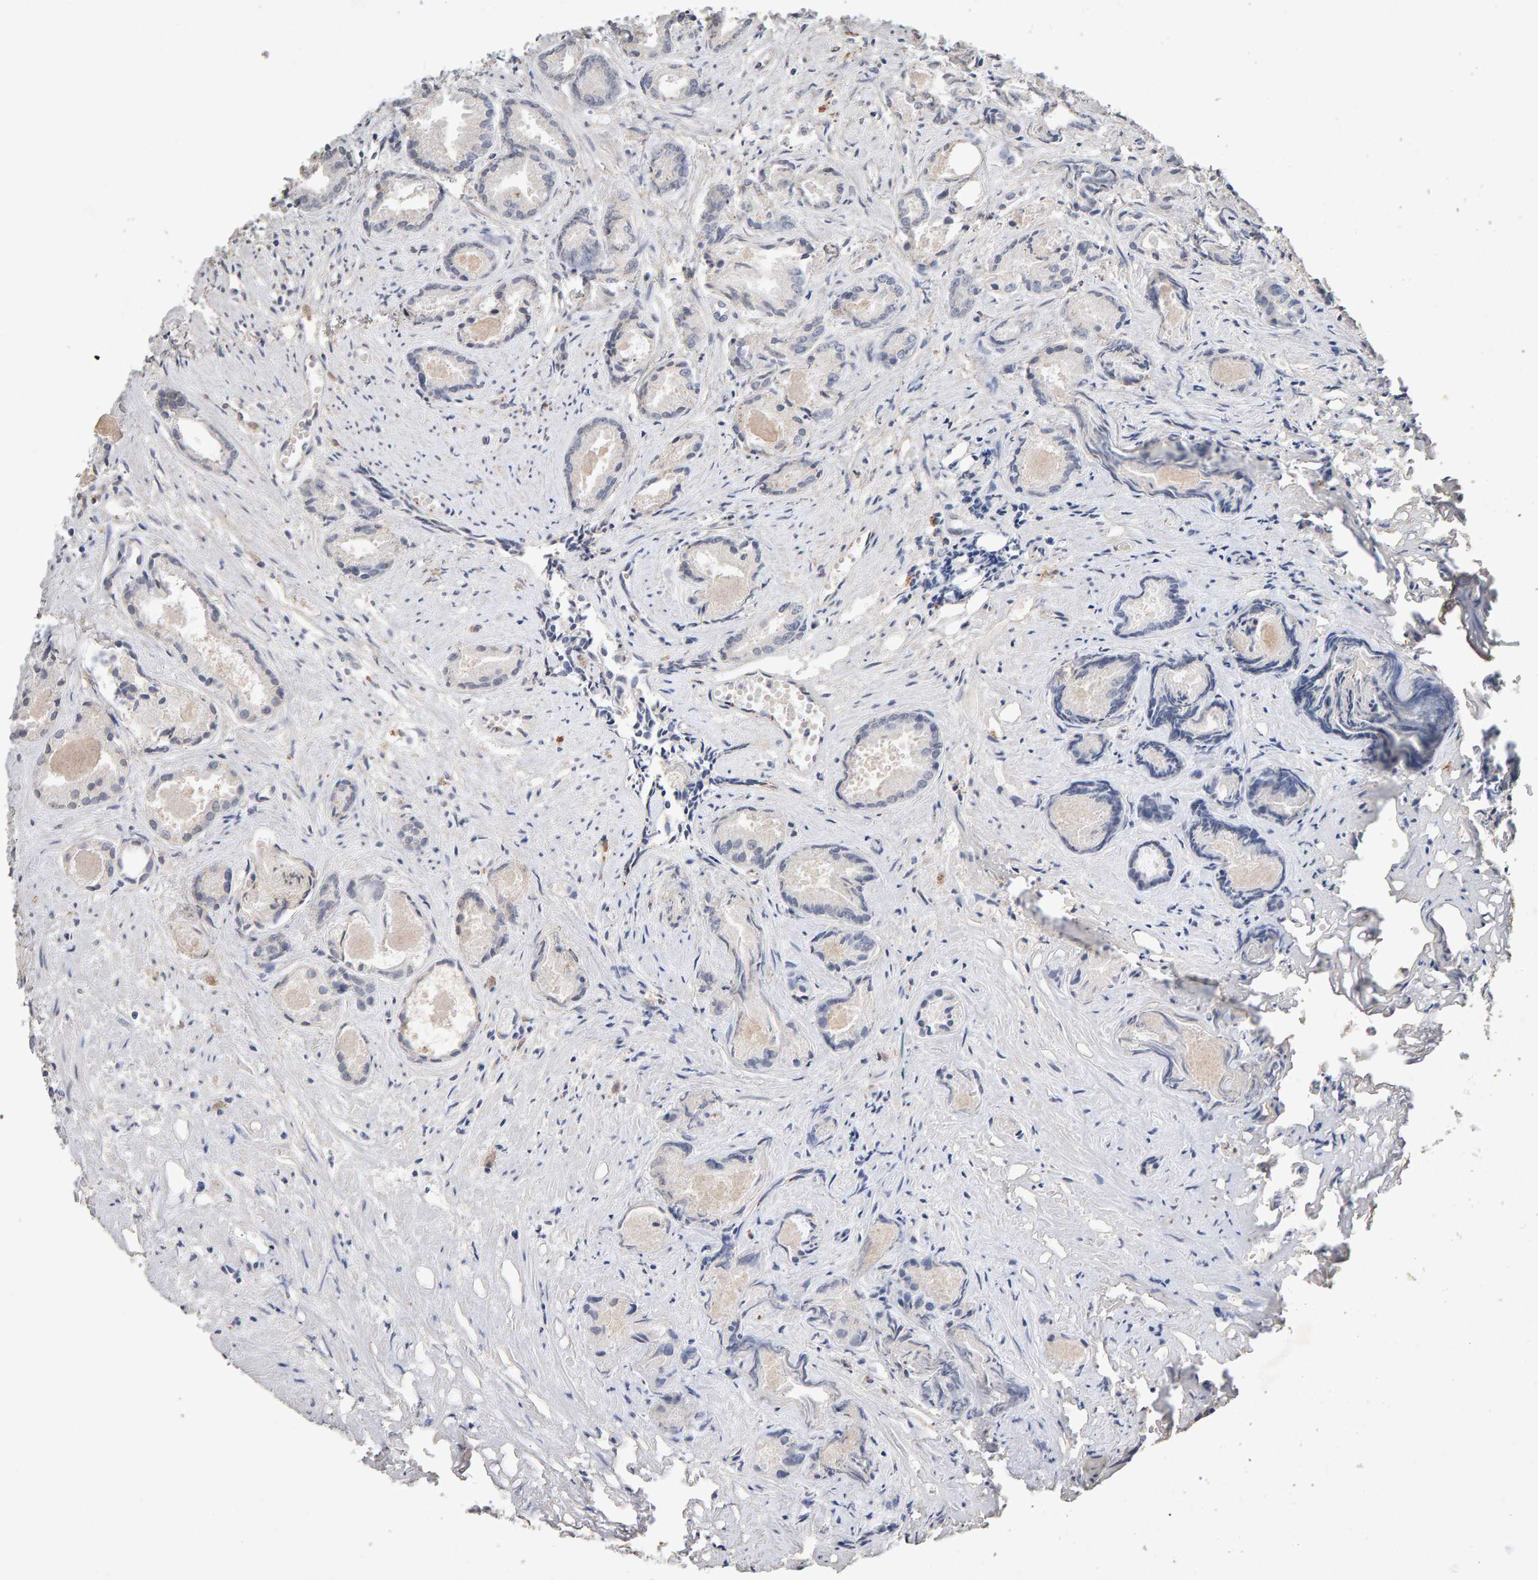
{"staining": {"intensity": "negative", "quantity": "none", "location": "none"}, "tissue": "prostate cancer", "cell_type": "Tumor cells", "image_type": "cancer", "snomed": [{"axis": "morphology", "description": "Adenocarcinoma, Low grade"}, {"axis": "topography", "description": "Prostate"}], "caption": "There is no significant staining in tumor cells of prostate cancer (adenocarcinoma (low-grade)).", "gene": "PTPRM", "patient": {"sex": "male", "age": 72}}